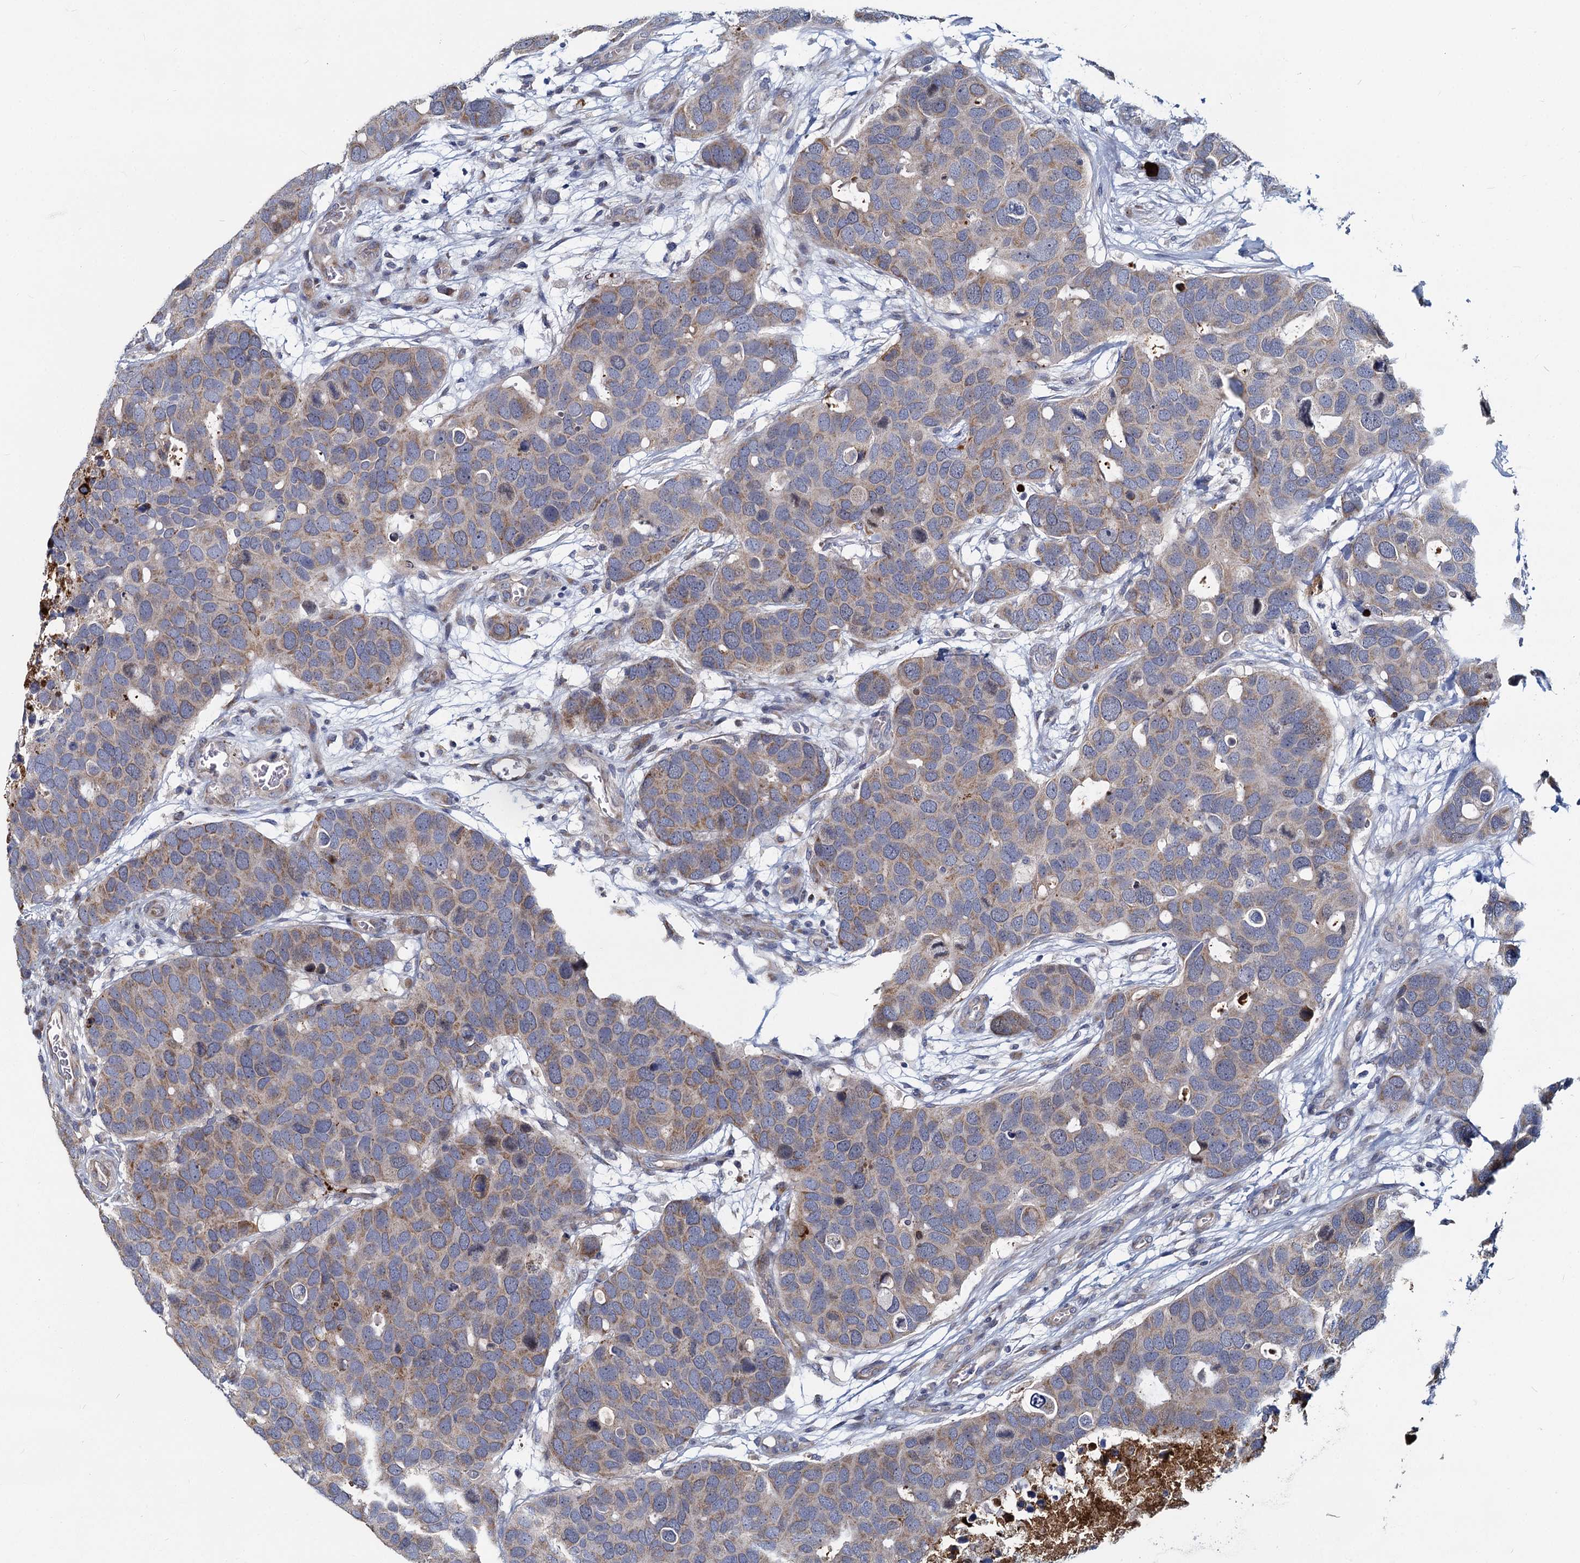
{"staining": {"intensity": "weak", "quantity": "25%-75%", "location": "cytoplasmic/membranous"}, "tissue": "breast cancer", "cell_type": "Tumor cells", "image_type": "cancer", "snomed": [{"axis": "morphology", "description": "Duct carcinoma"}, {"axis": "topography", "description": "Breast"}], "caption": "IHC (DAB (3,3'-diaminobenzidine)) staining of human breast cancer (infiltrating ductal carcinoma) exhibits weak cytoplasmic/membranous protein staining in about 25%-75% of tumor cells.", "gene": "DCUN1D2", "patient": {"sex": "female", "age": 83}}